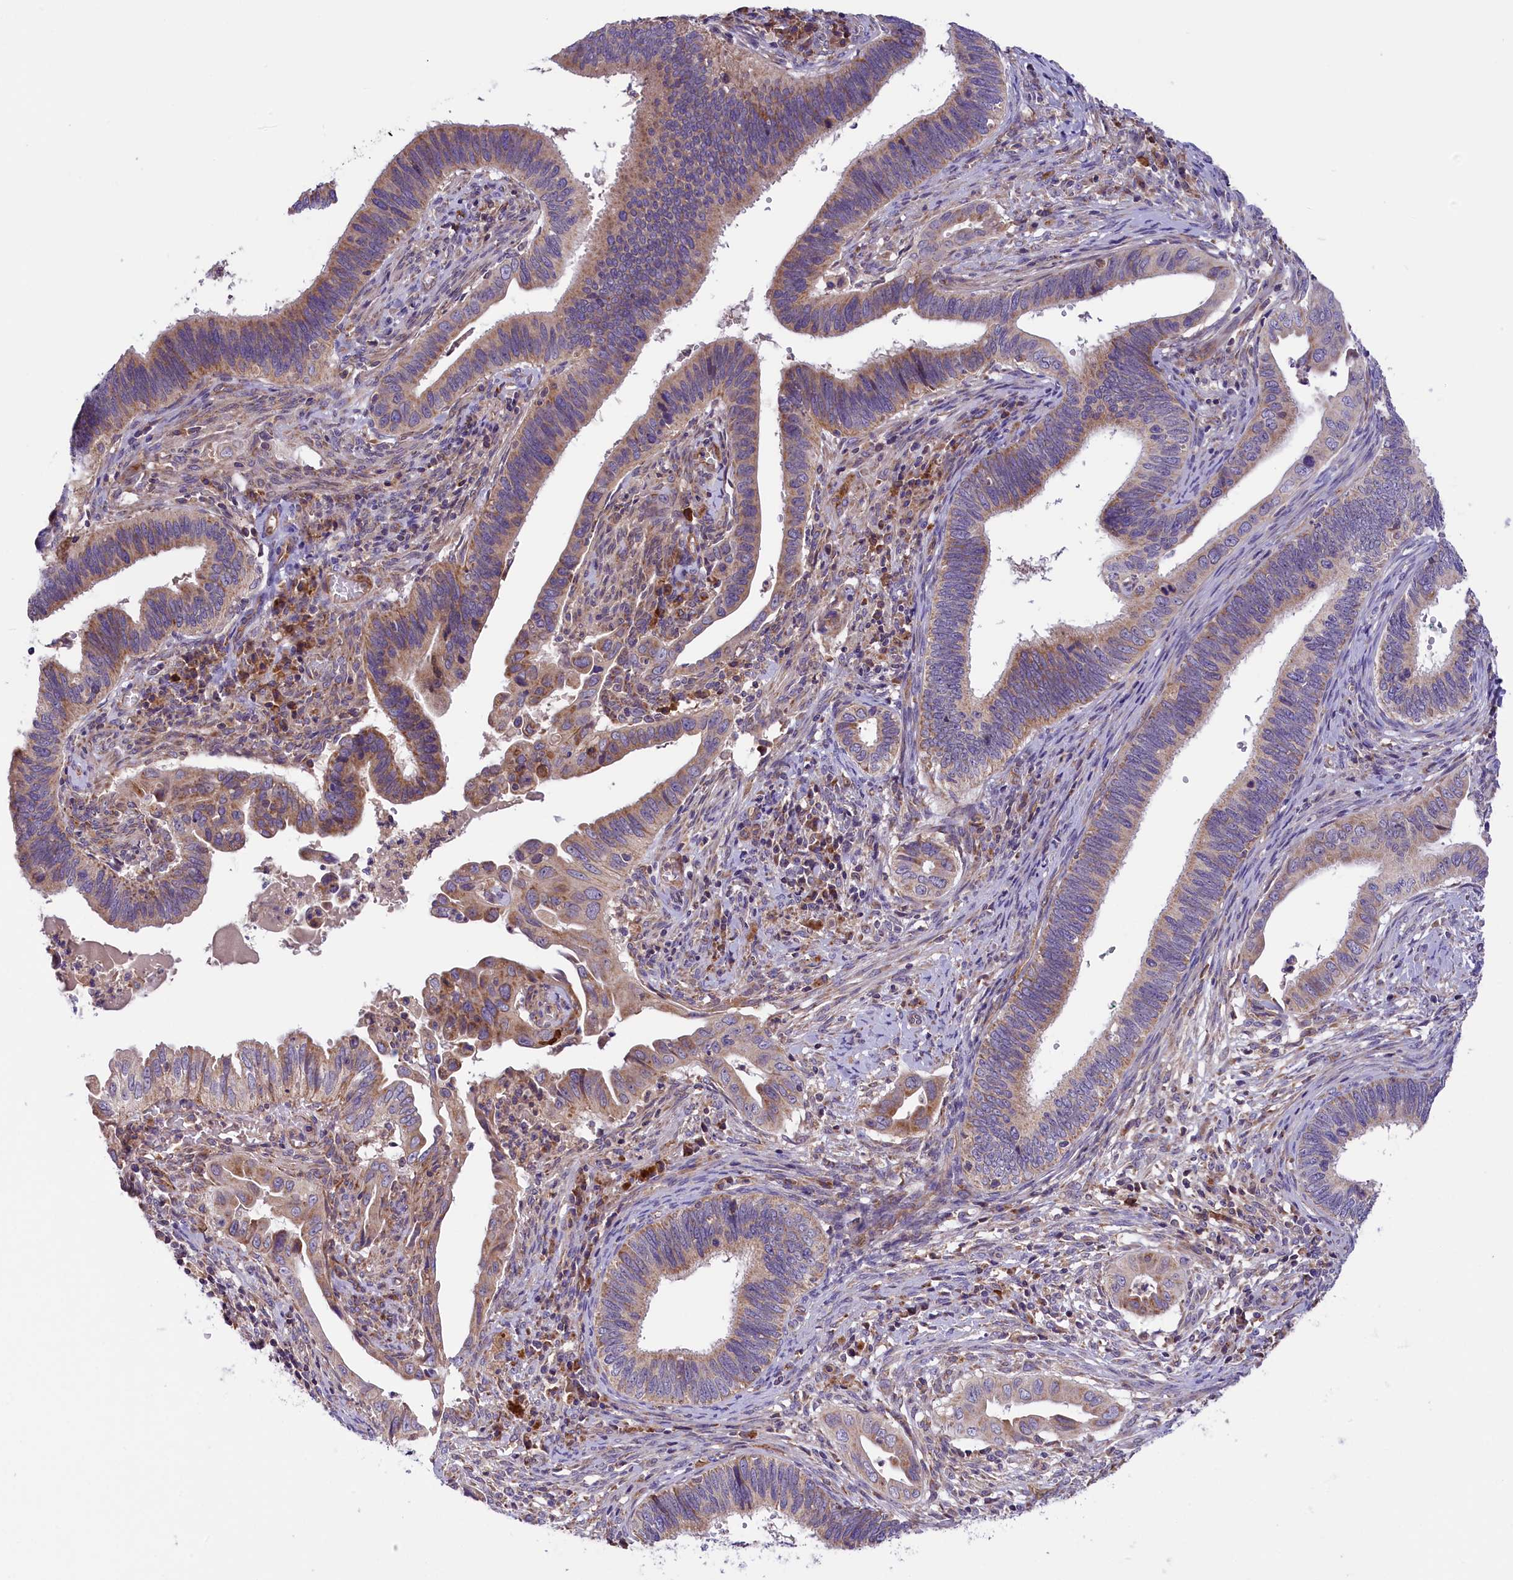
{"staining": {"intensity": "moderate", "quantity": "25%-75%", "location": "cytoplasmic/membranous"}, "tissue": "cervical cancer", "cell_type": "Tumor cells", "image_type": "cancer", "snomed": [{"axis": "morphology", "description": "Adenocarcinoma, NOS"}, {"axis": "topography", "description": "Cervix"}], "caption": "Cervical cancer stained with a protein marker reveals moderate staining in tumor cells.", "gene": "DNAJB9", "patient": {"sex": "female", "age": 42}}